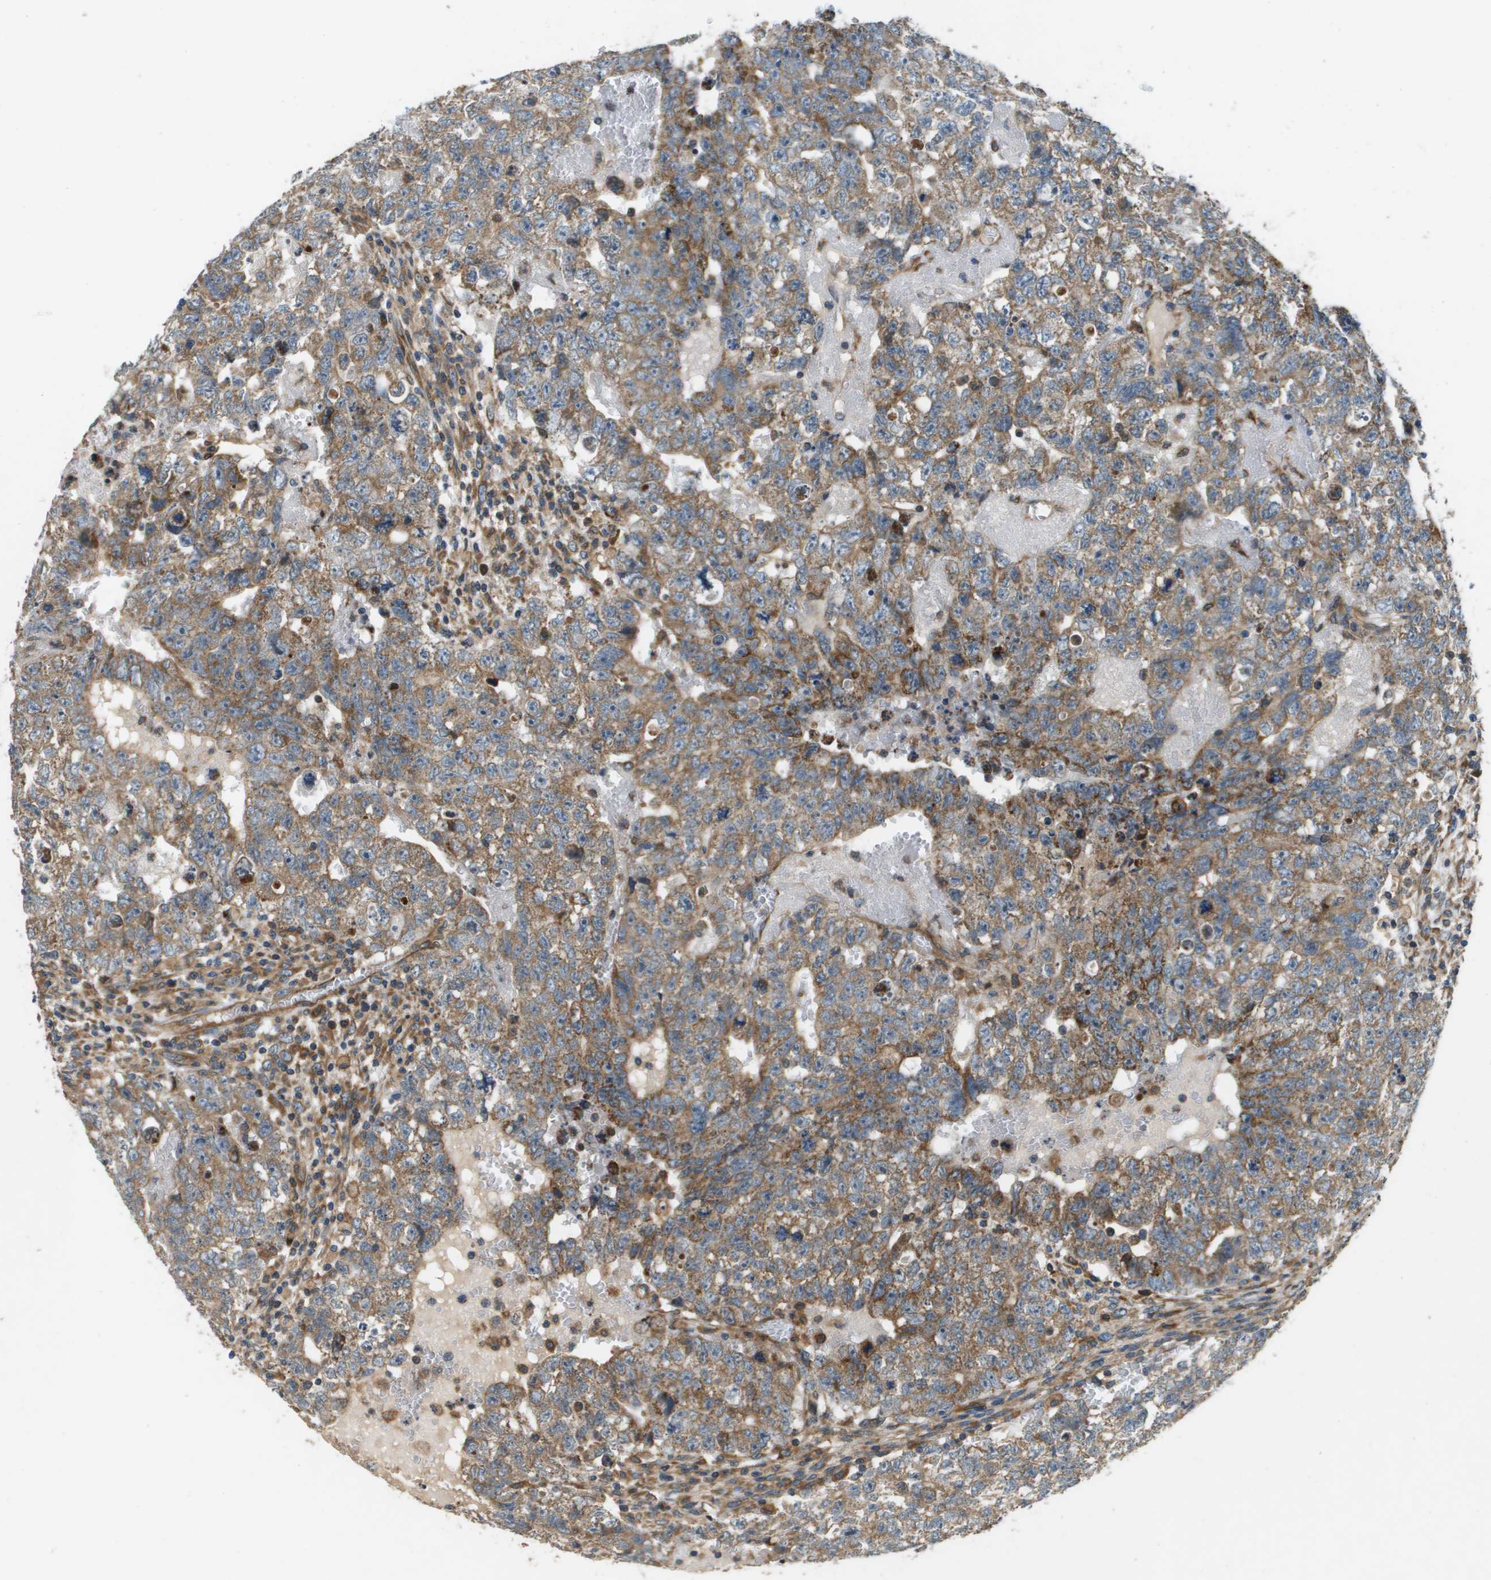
{"staining": {"intensity": "moderate", "quantity": "25%-75%", "location": "cytoplasmic/membranous"}, "tissue": "testis cancer", "cell_type": "Tumor cells", "image_type": "cancer", "snomed": [{"axis": "morphology", "description": "Seminoma, NOS"}, {"axis": "morphology", "description": "Carcinoma, Embryonal, NOS"}, {"axis": "topography", "description": "Testis"}], "caption": "Protein expression analysis of human testis cancer (embryonal carcinoma) reveals moderate cytoplasmic/membranous positivity in about 25%-75% of tumor cells.", "gene": "SAMSN1", "patient": {"sex": "male", "age": 38}}